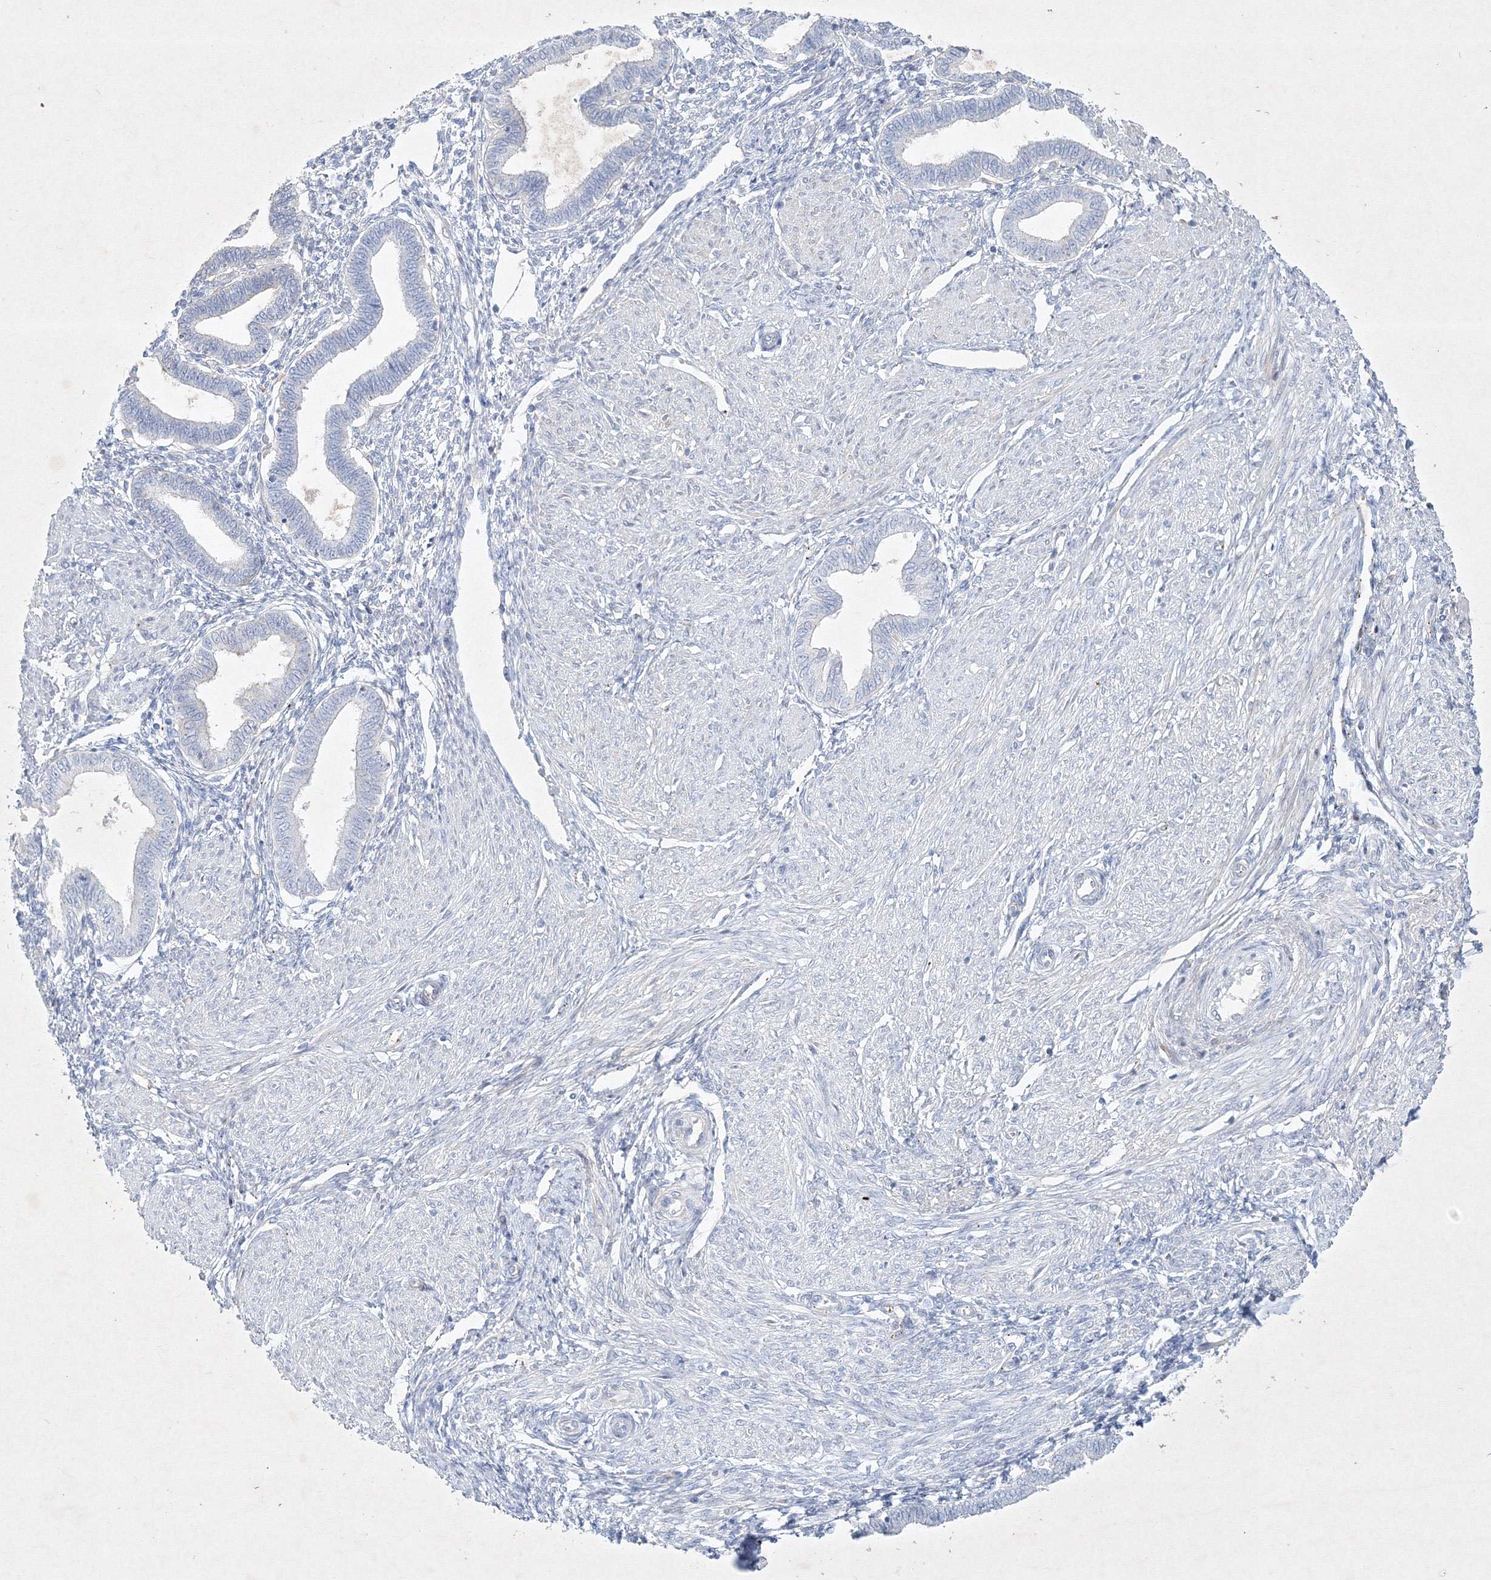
{"staining": {"intensity": "negative", "quantity": "none", "location": "none"}, "tissue": "endometrium", "cell_type": "Cells in endometrial stroma", "image_type": "normal", "snomed": [{"axis": "morphology", "description": "Normal tissue, NOS"}, {"axis": "topography", "description": "Endometrium"}], "caption": "The histopathology image reveals no significant positivity in cells in endometrial stroma of endometrium.", "gene": "CXXC4", "patient": {"sex": "female", "age": 53}}